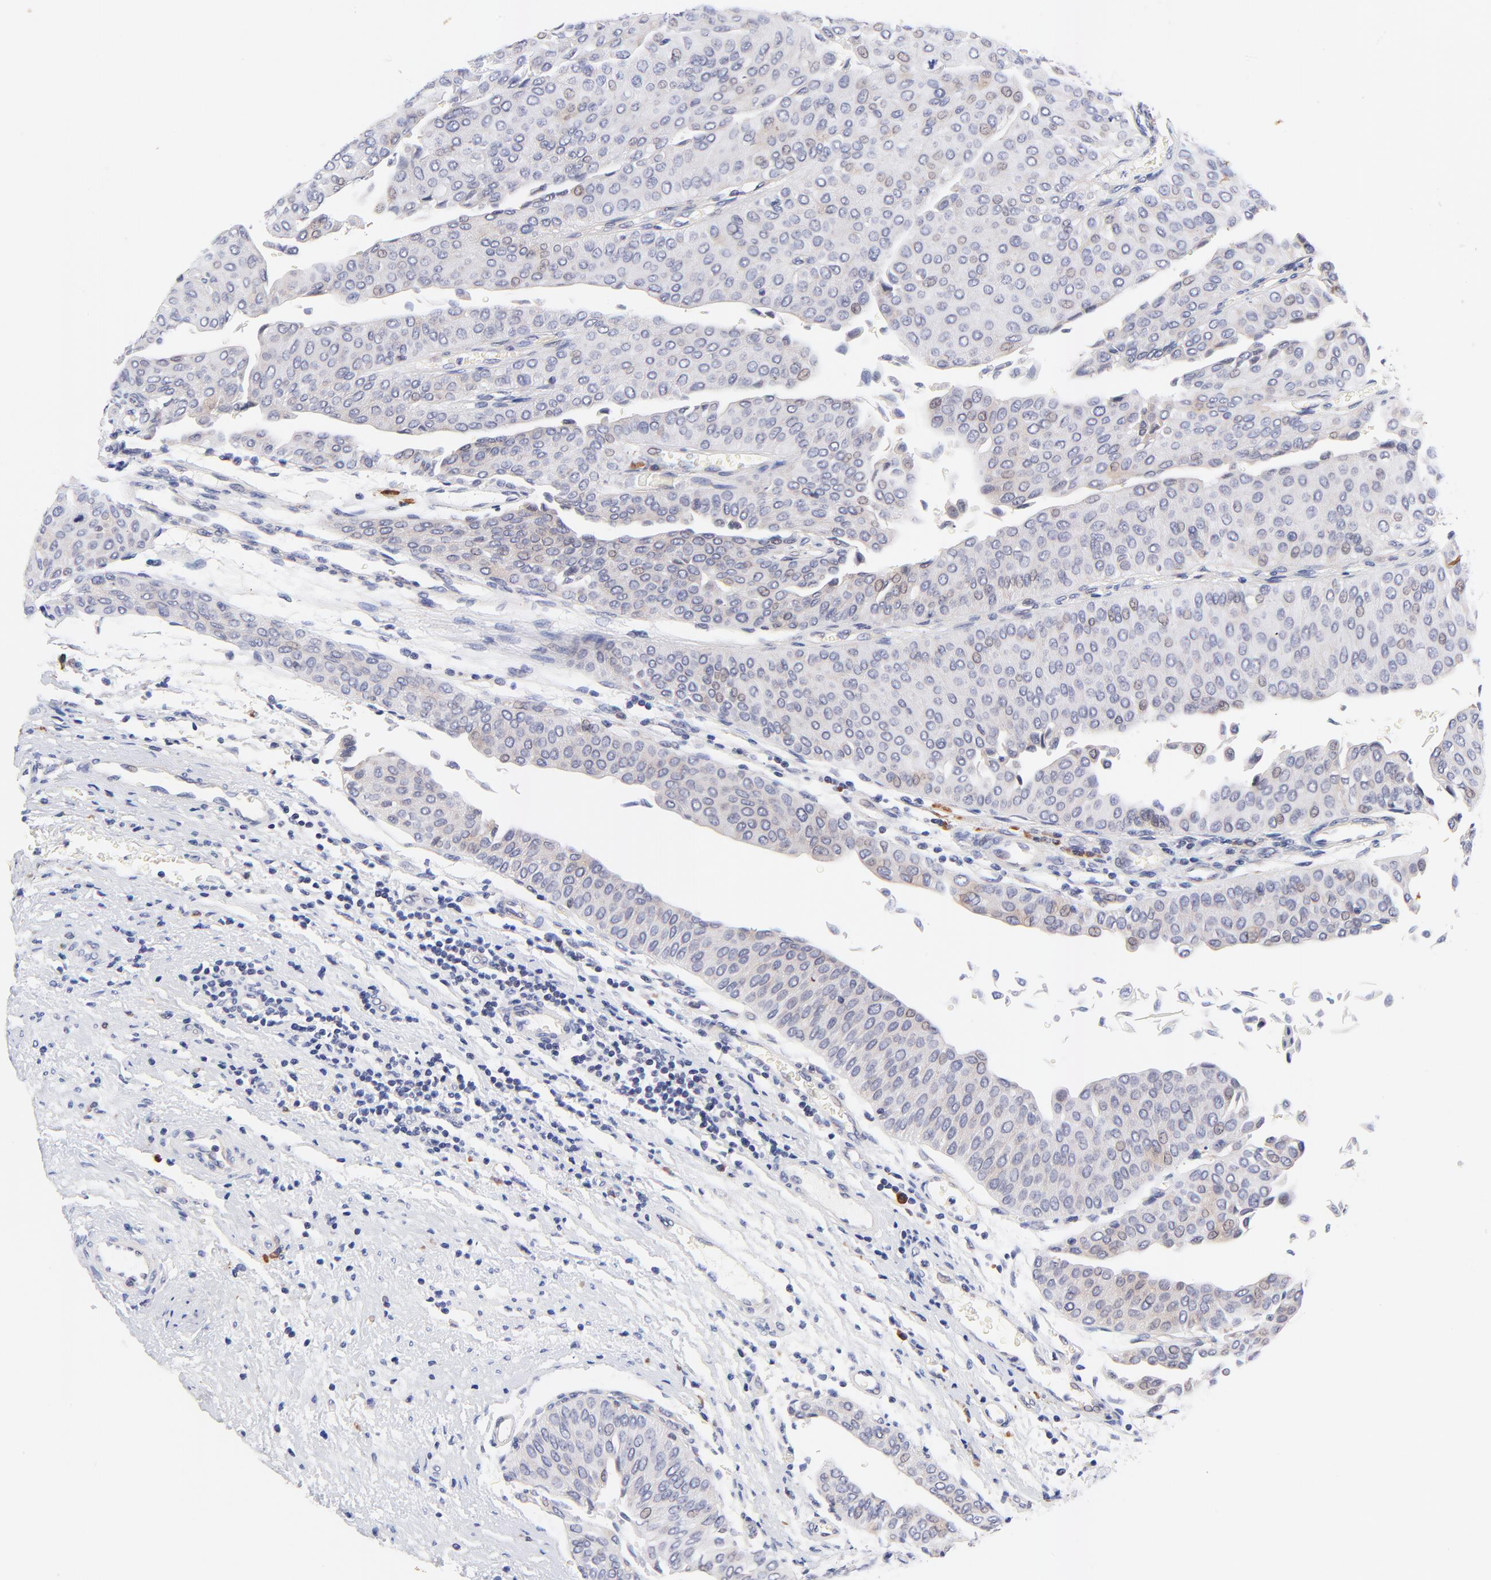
{"staining": {"intensity": "weak", "quantity": "<25%", "location": "cytoplasmic/membranous,nuclear"}, "tissue": "urothelial cancer", "cell_type": "Tumor cells", "image_type": "cancer", "snomed": [{"axis": "morphology", "description": "Urothelial carcinoma, Low grade"}, {"axis": "topography", "description": "Urinary bladder"}], "caption": "Micrograph shows no protein expression in tumor cells of low-grade urothelial carcinoma tissue.", "gene": "AFF2", "patient": {"sex": "male", "age": 64}}